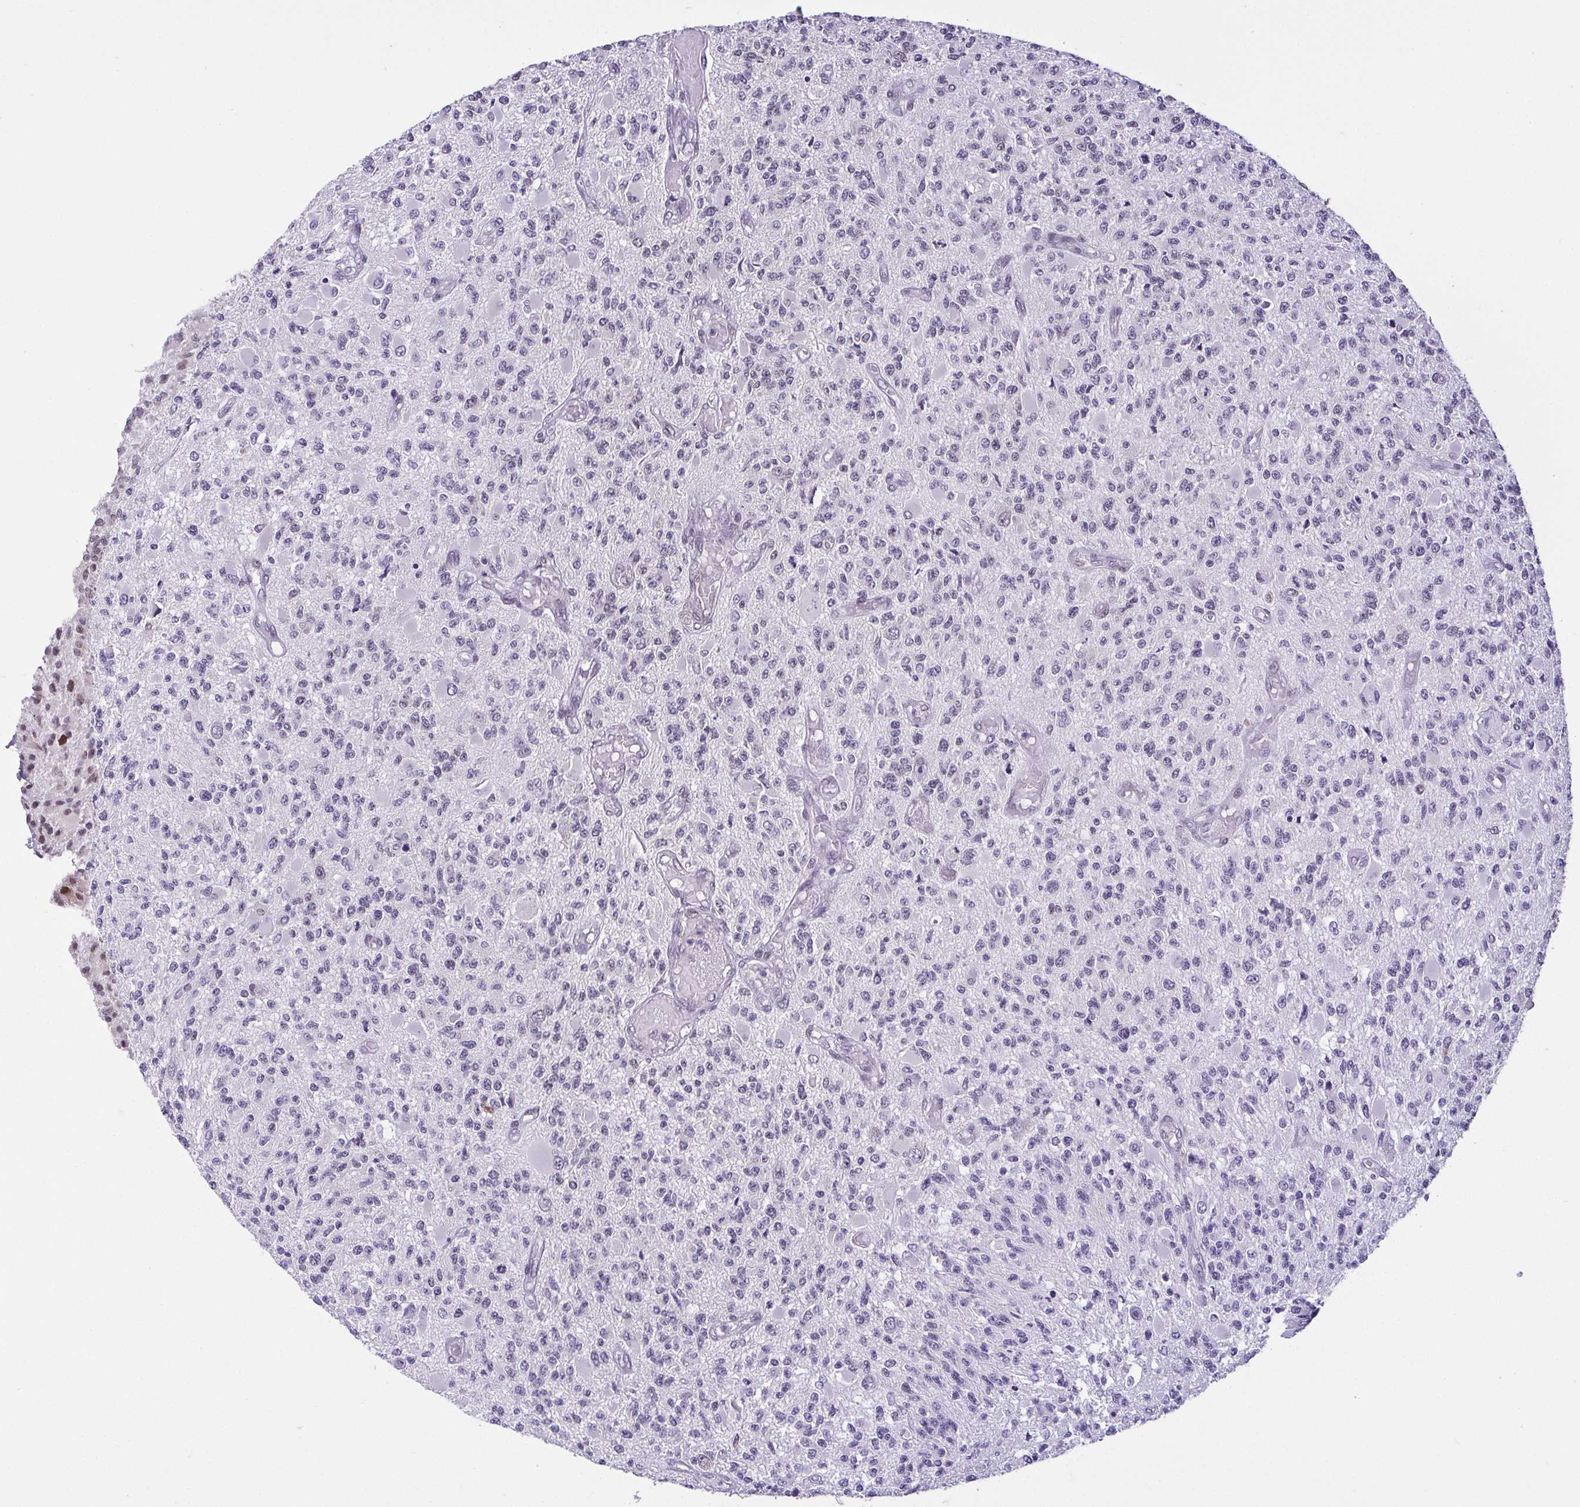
{"staining": {"intensity": "negative", "quantity": "none", "location": "none"}, "tissue": "glioma", "cell_type": "Tumor cells", "image_type": "cancer", "snomed": [{"axis": "morphology", "description": "Glioma, malignant, High grade"}, {"axis": "topography", "description": "Brain"}], "caption": "This is an immunohistochemistry histopathology image of glioma. There is no positivity in tumor cells.", "gene": "RBM3", "patient": {"sex": "female", "age": 63}}